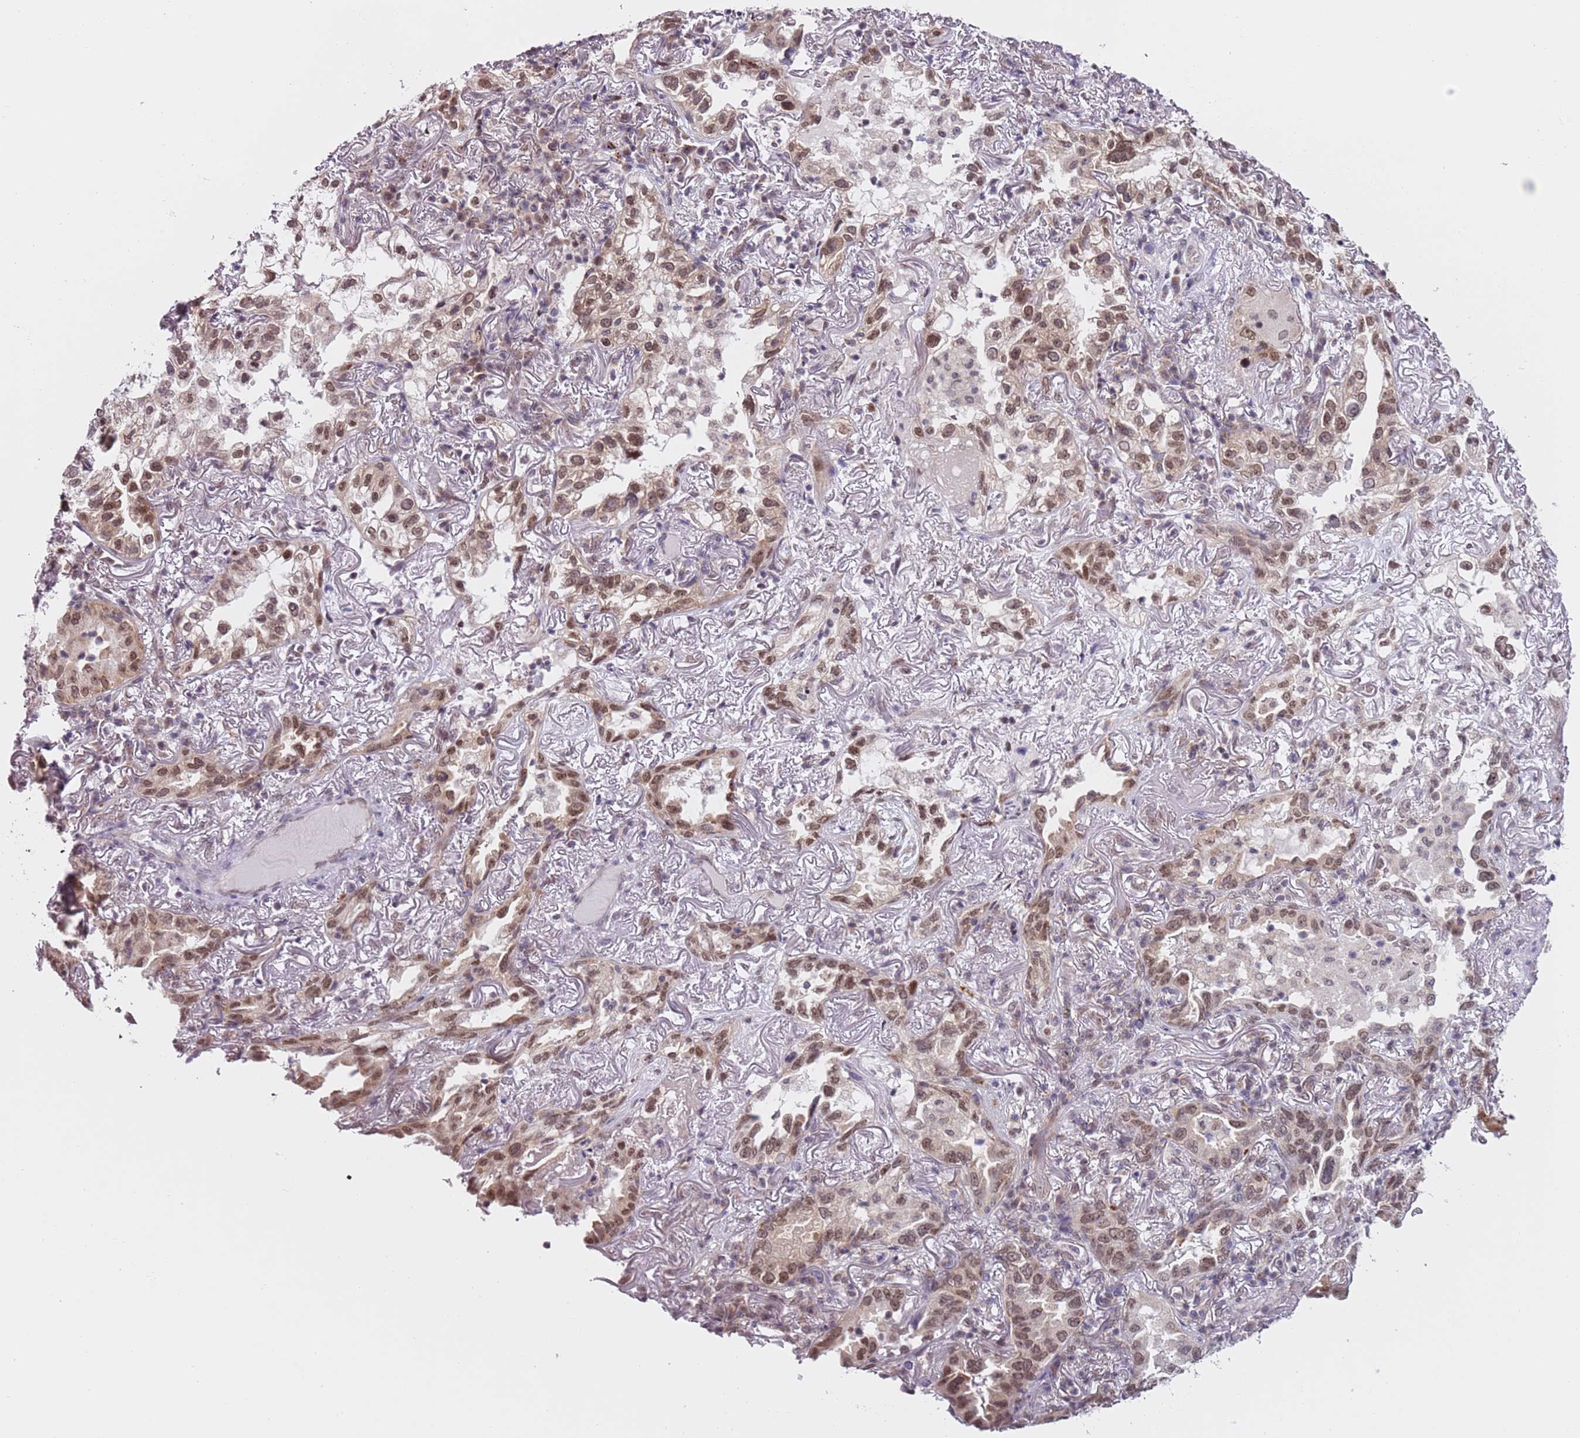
{"staining": {"intensity": "moderate", "quantity": ">75%", "location": "nuclear"}, "tissue": "lung cancer", "cell_type": "Tumor cells", "image_type": "cancer", "snomed": [{"axis": "morphology", "description": "Adenocarcinoma, NOS"}, {"axis": "topography", "description": "Lung"}], "caption": "The immunohistochemical stain shows moderate nuclear positivity in tumor cells of lung adenocarcinoma tissue.", "gene": "SLC25A32", "patient": {"sex": "female", "age": 69}}